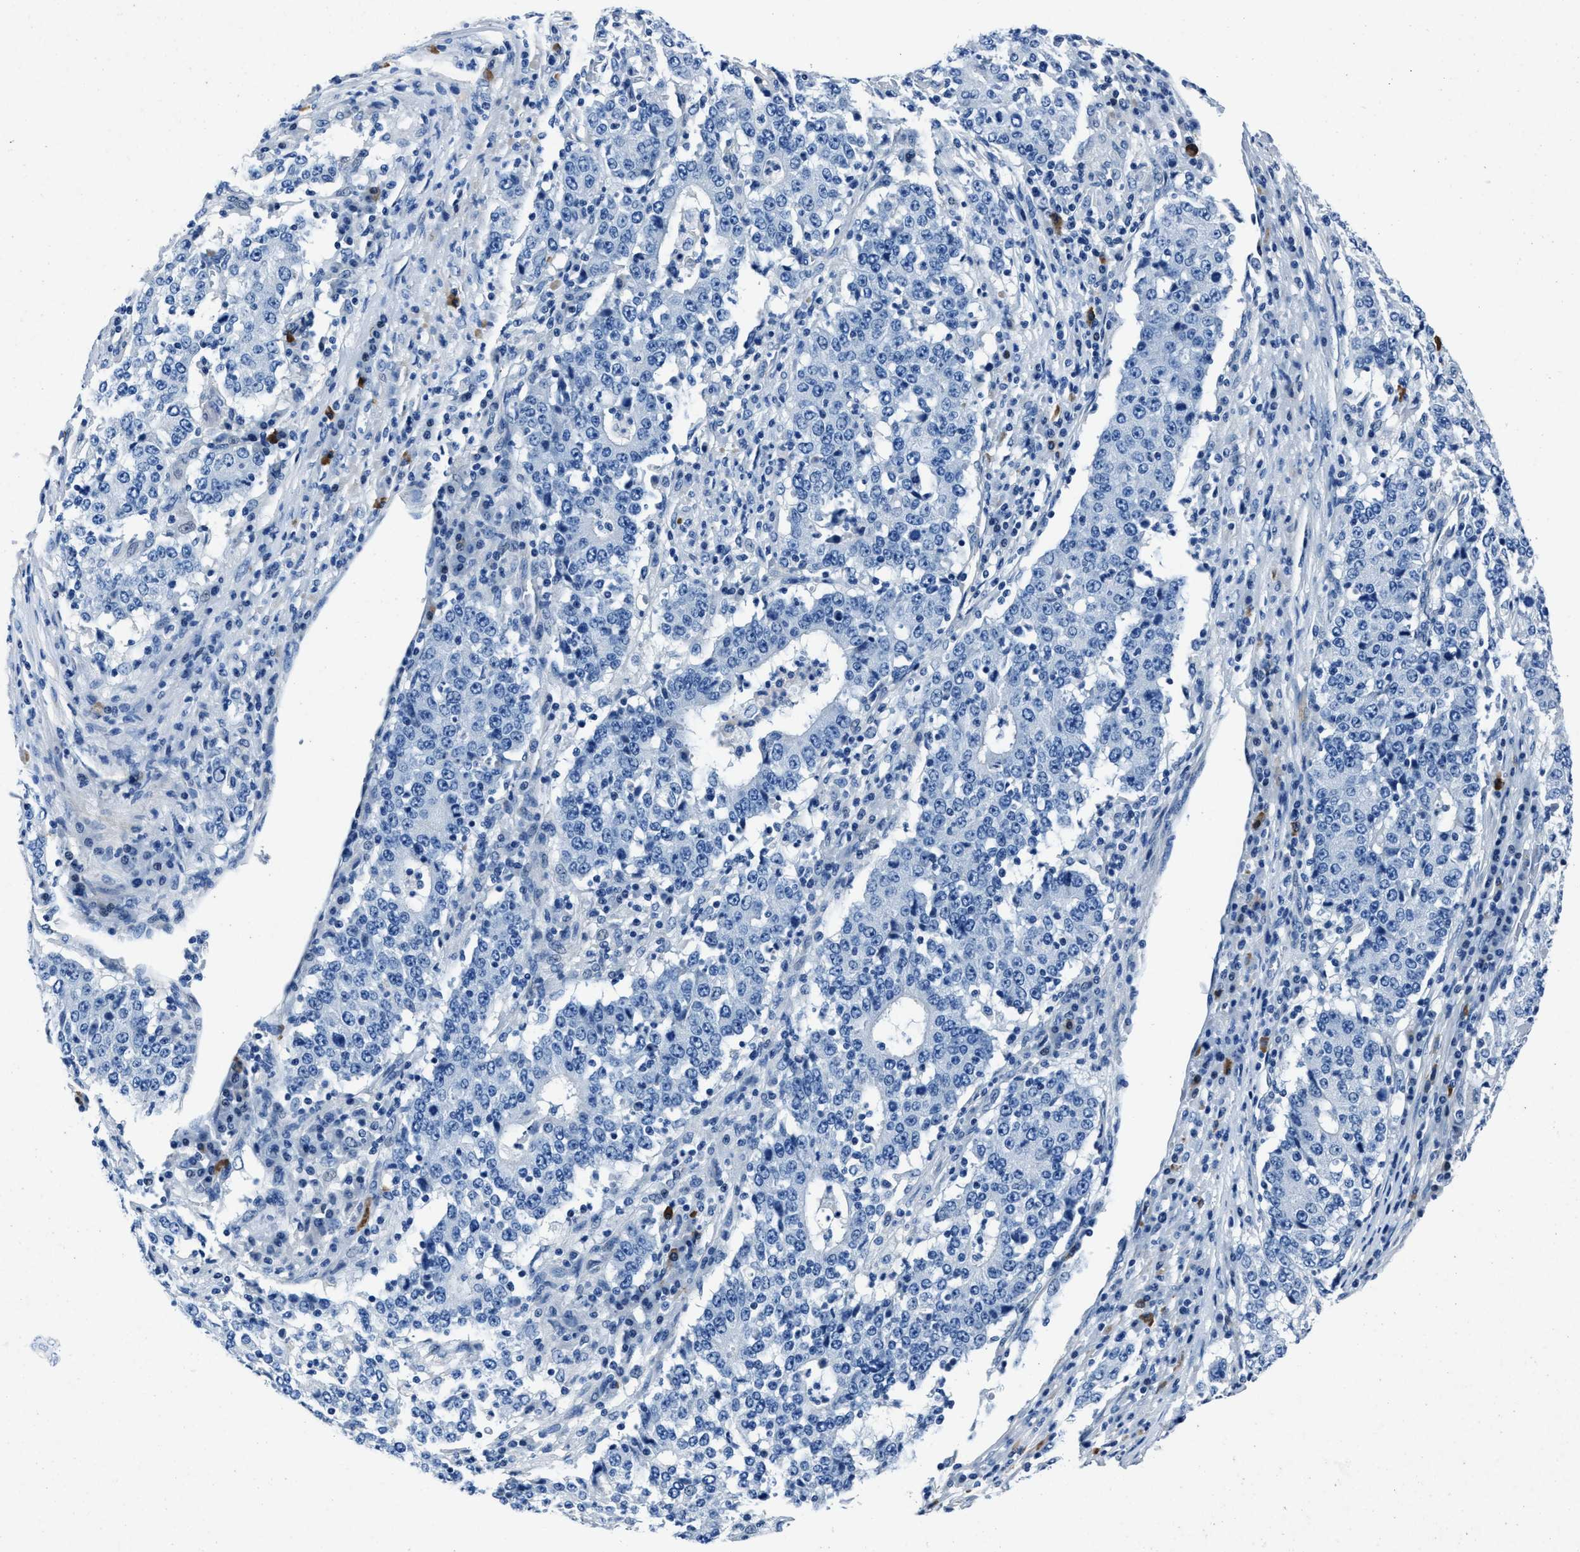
{"staining": {"intensity": "negative", "quantity": "none", "location": "none"}, "tissue": "stomach cancer", "cell_type": "Tumor cells", "image_type": "cancer", "snomed": [{"axis": "morphology", "description": "Adenocarcinoma, NOS"}, {"axis": "topography", "description": "Stomach"}], "caption": "Immunohistochemistry image of human stomach adenocarcinoma stained for a protein (brown), which exhibits no staining in tumor cells.", "gene": "NACAD", "patient": {"sex": "male", "age": 59}}